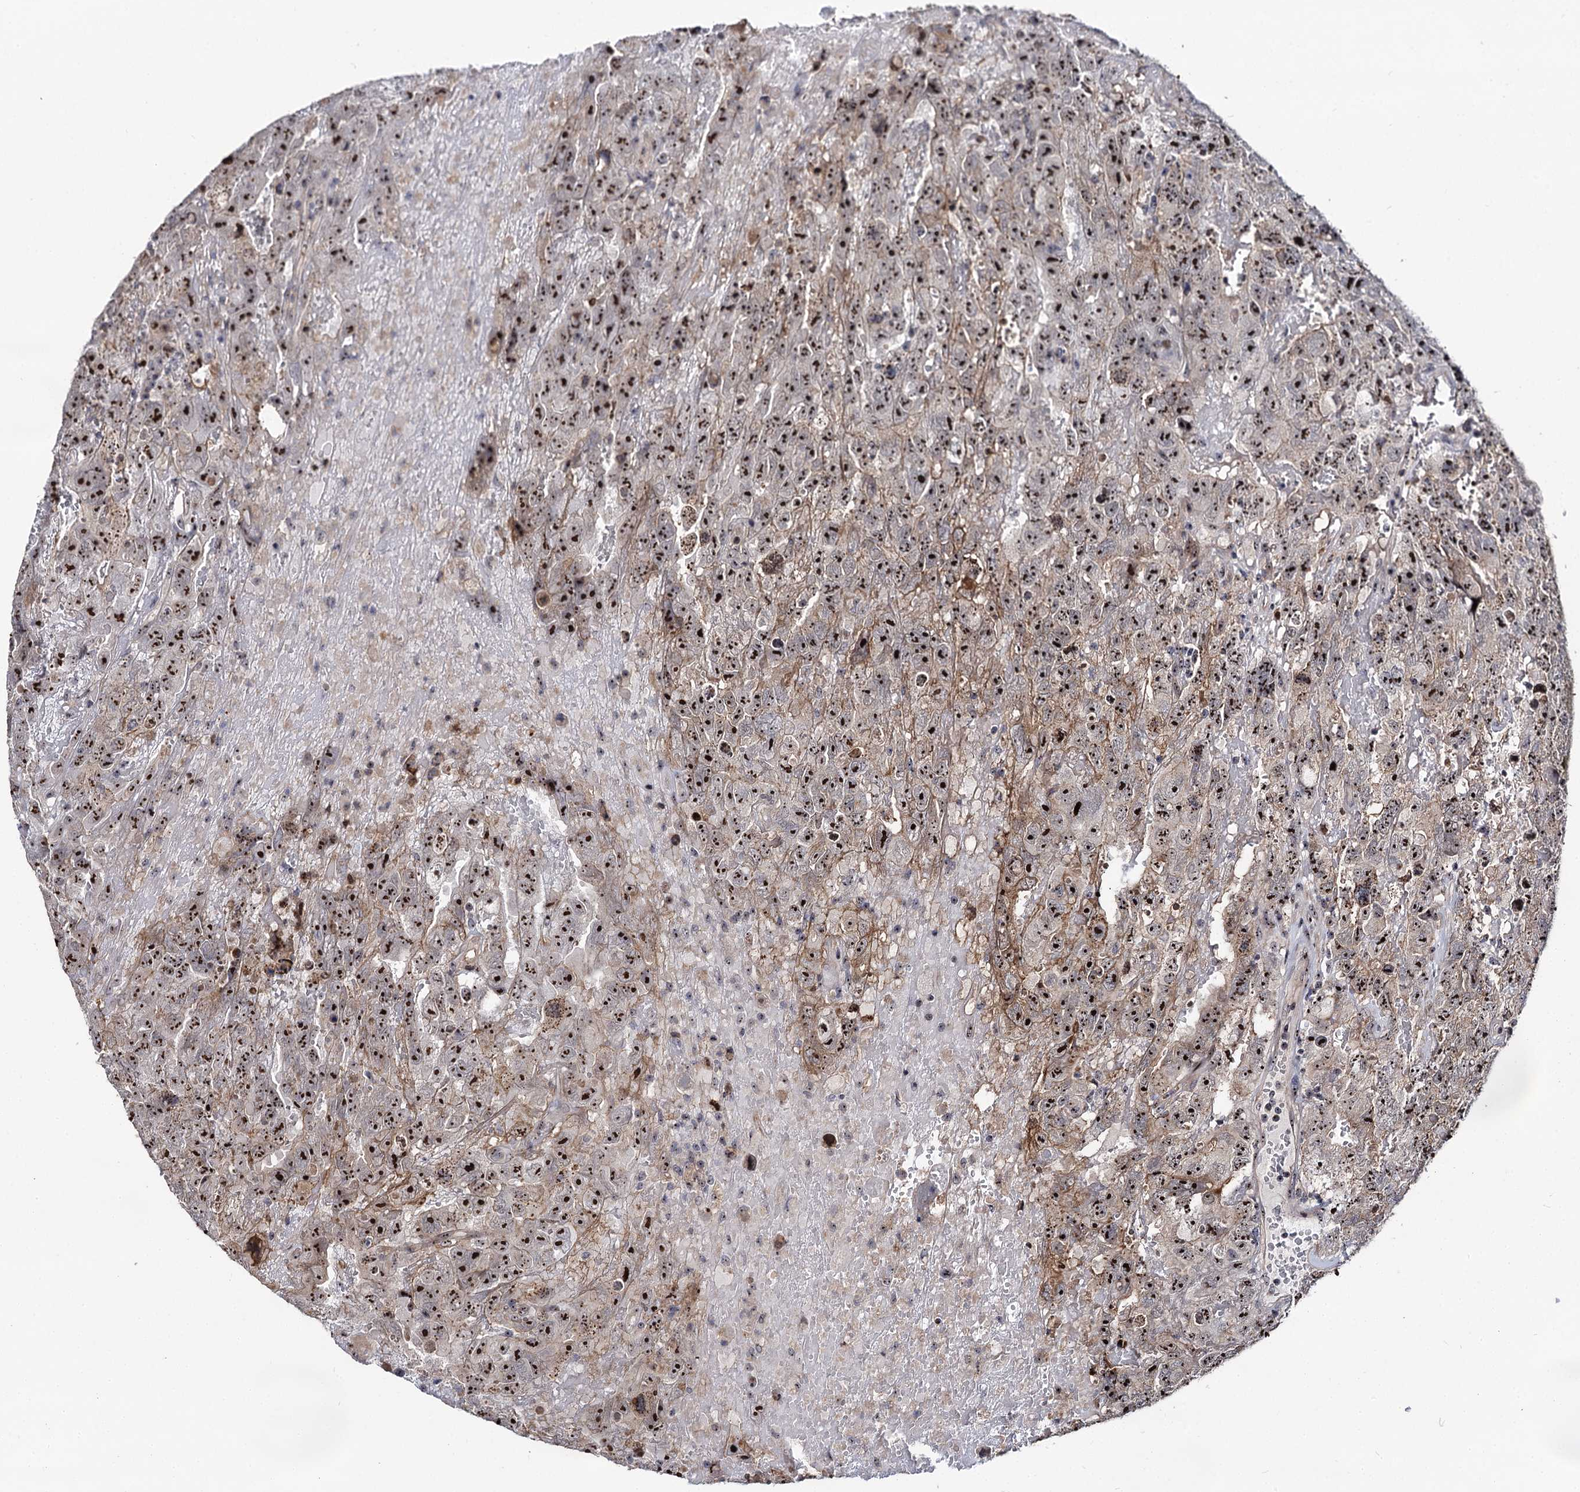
{"staining": {"intensity": "strong", "quantity": ">75%", "location": "nuclear"}, "tissue": "testis cancer", "cell_type": "Tumor cells", "image_type": "cancer", "snomed": [{"axis": "morphology", "description": "Carcinoma, Embryonal, NOS"}, {"axis": "topography", "description": "Testis"}], "caption": "Human embryonal carcinoma (testis) stained with a protein marker shows strong staining in tumor cells.", "gene": "SUPT20H", "patient": {"sex": "male", "age": 45}}